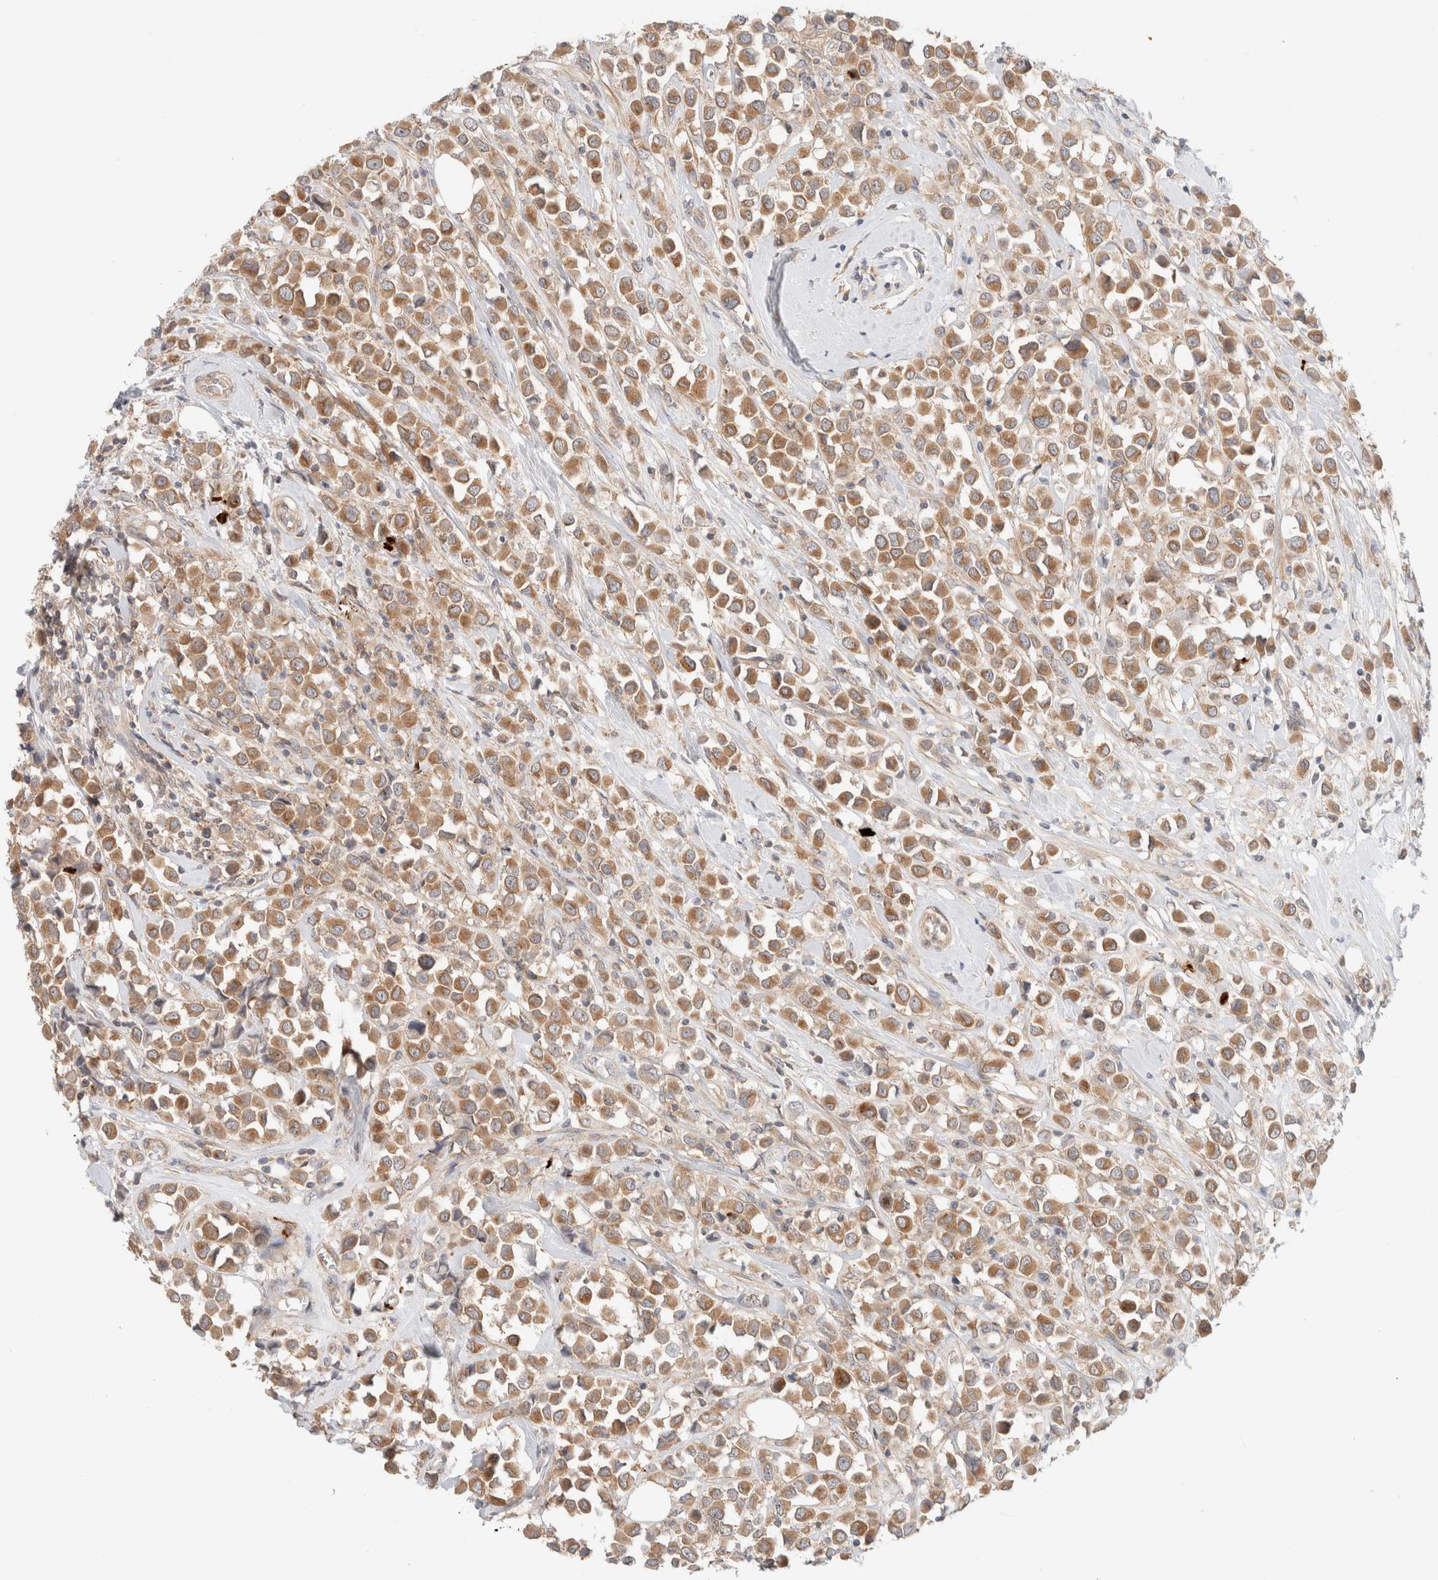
{"staining": {"intensity": "moderate", "quantity": ">75%", "location": "cytoplasmic/membranous"}, "tissue": "breast cancer", "cell_type": "Tumor cells", "image_type": "cancer", "snomed": [{"axis": "morphology", "description": "Duct carcinoma"}, {"axis": "topography", "description": "Breast"}], "caption": "Human breast cancer stained with a brown dye shows moderate cytoplasmic/membranous positive expression in about >75% of tumor cells.", "gene": "MARK3", "patient": {"sex": "female", "age": 61}}